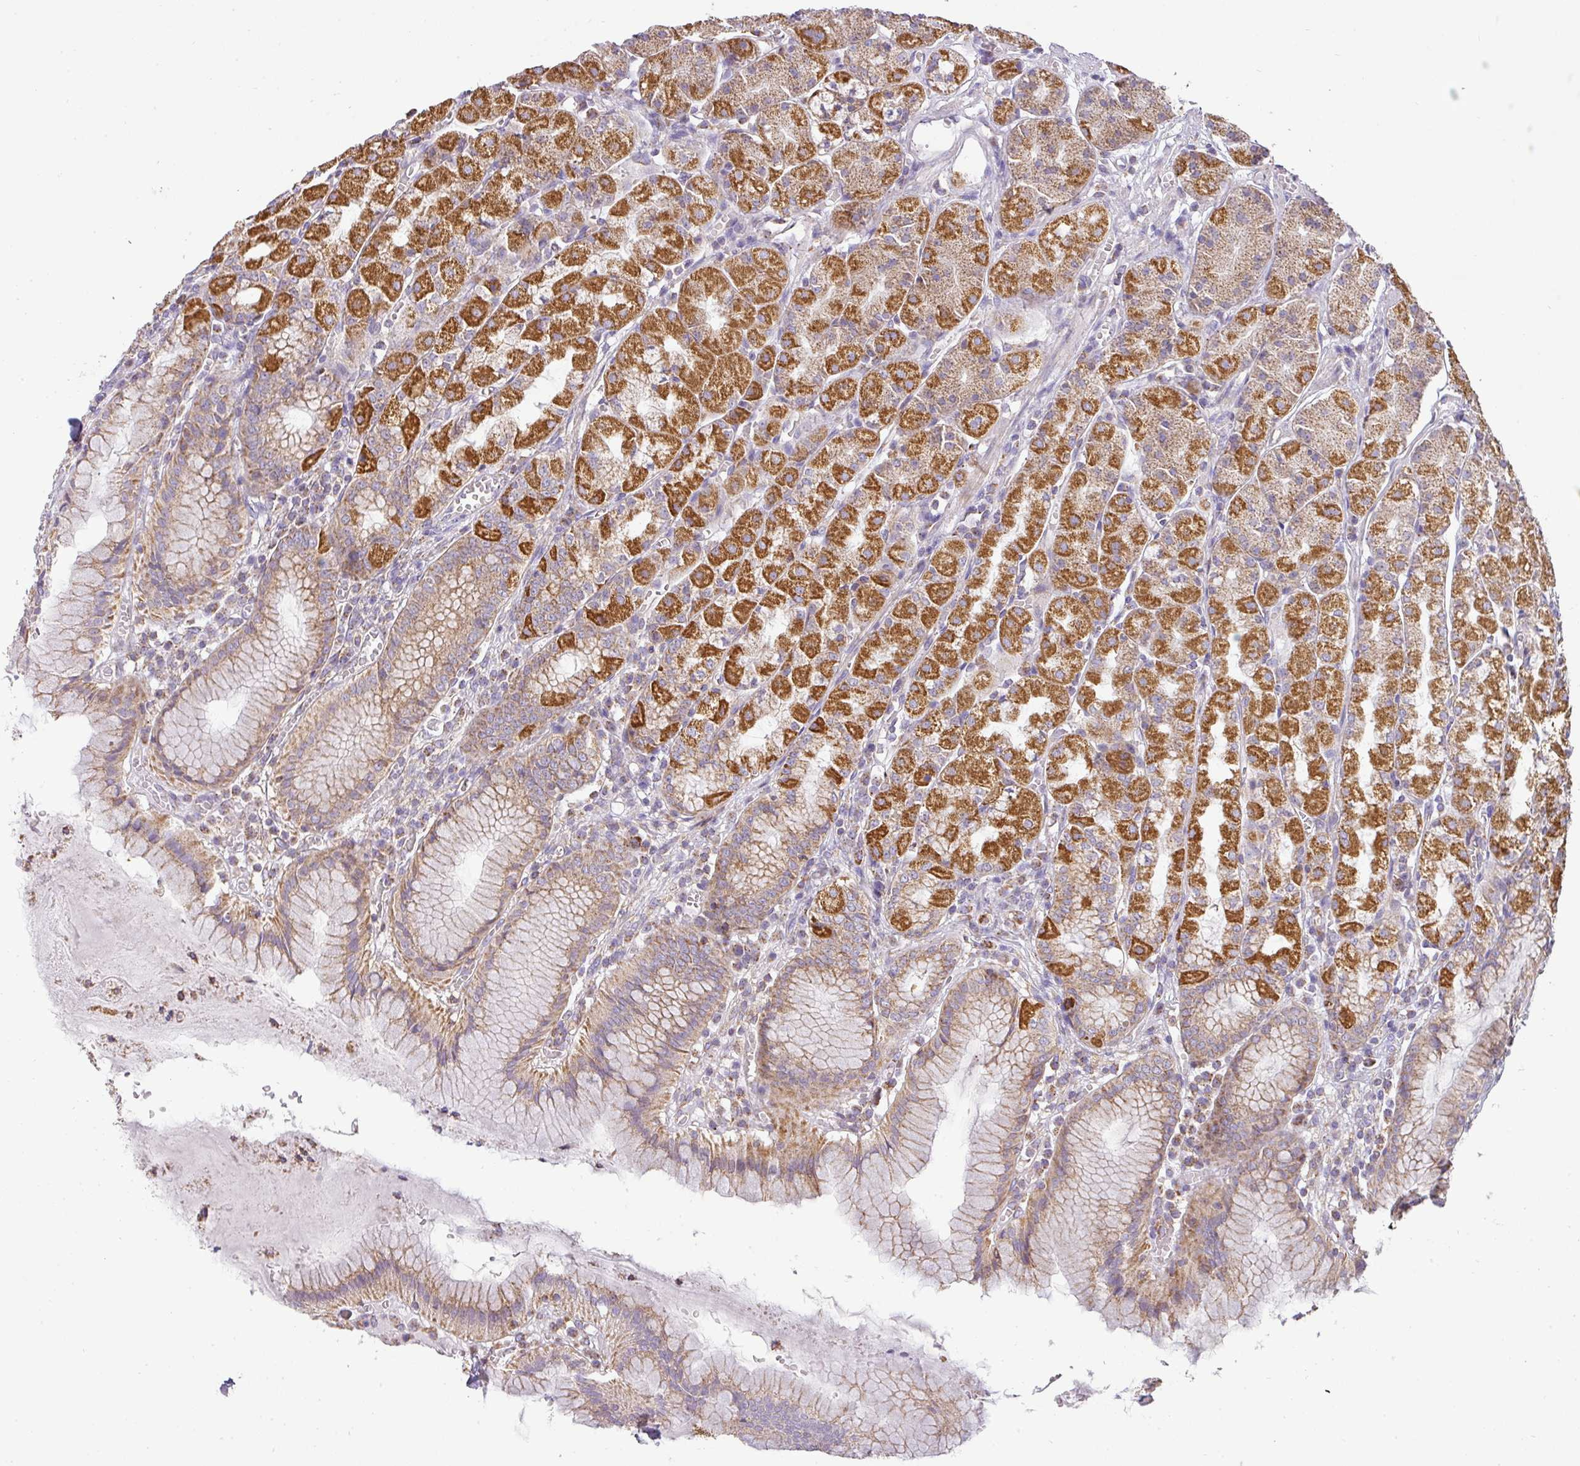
{"staining": {"intensity": "strong", "quantity": ">75%", "location": "cytoplasmic/membranous"}, "tissue": "stomach", "cell_type": "Glandular cells", "image_type": "normal", "snomed": [{"axis": "morphology", "description": "Normal tissue, NOS"}, {"axis": "topography", "description": "Stomach"}], "caption": "A micrograph of stomach stained for a protein displays strong cytoplasmic/membranous brown staining in glandular cells. (DAB (3,3'-diaminobenzidine) IHC with brightfield microscopy, high magnification).", "gene": "ZNF211", "patient": {"sex": "male", "age": 55}}